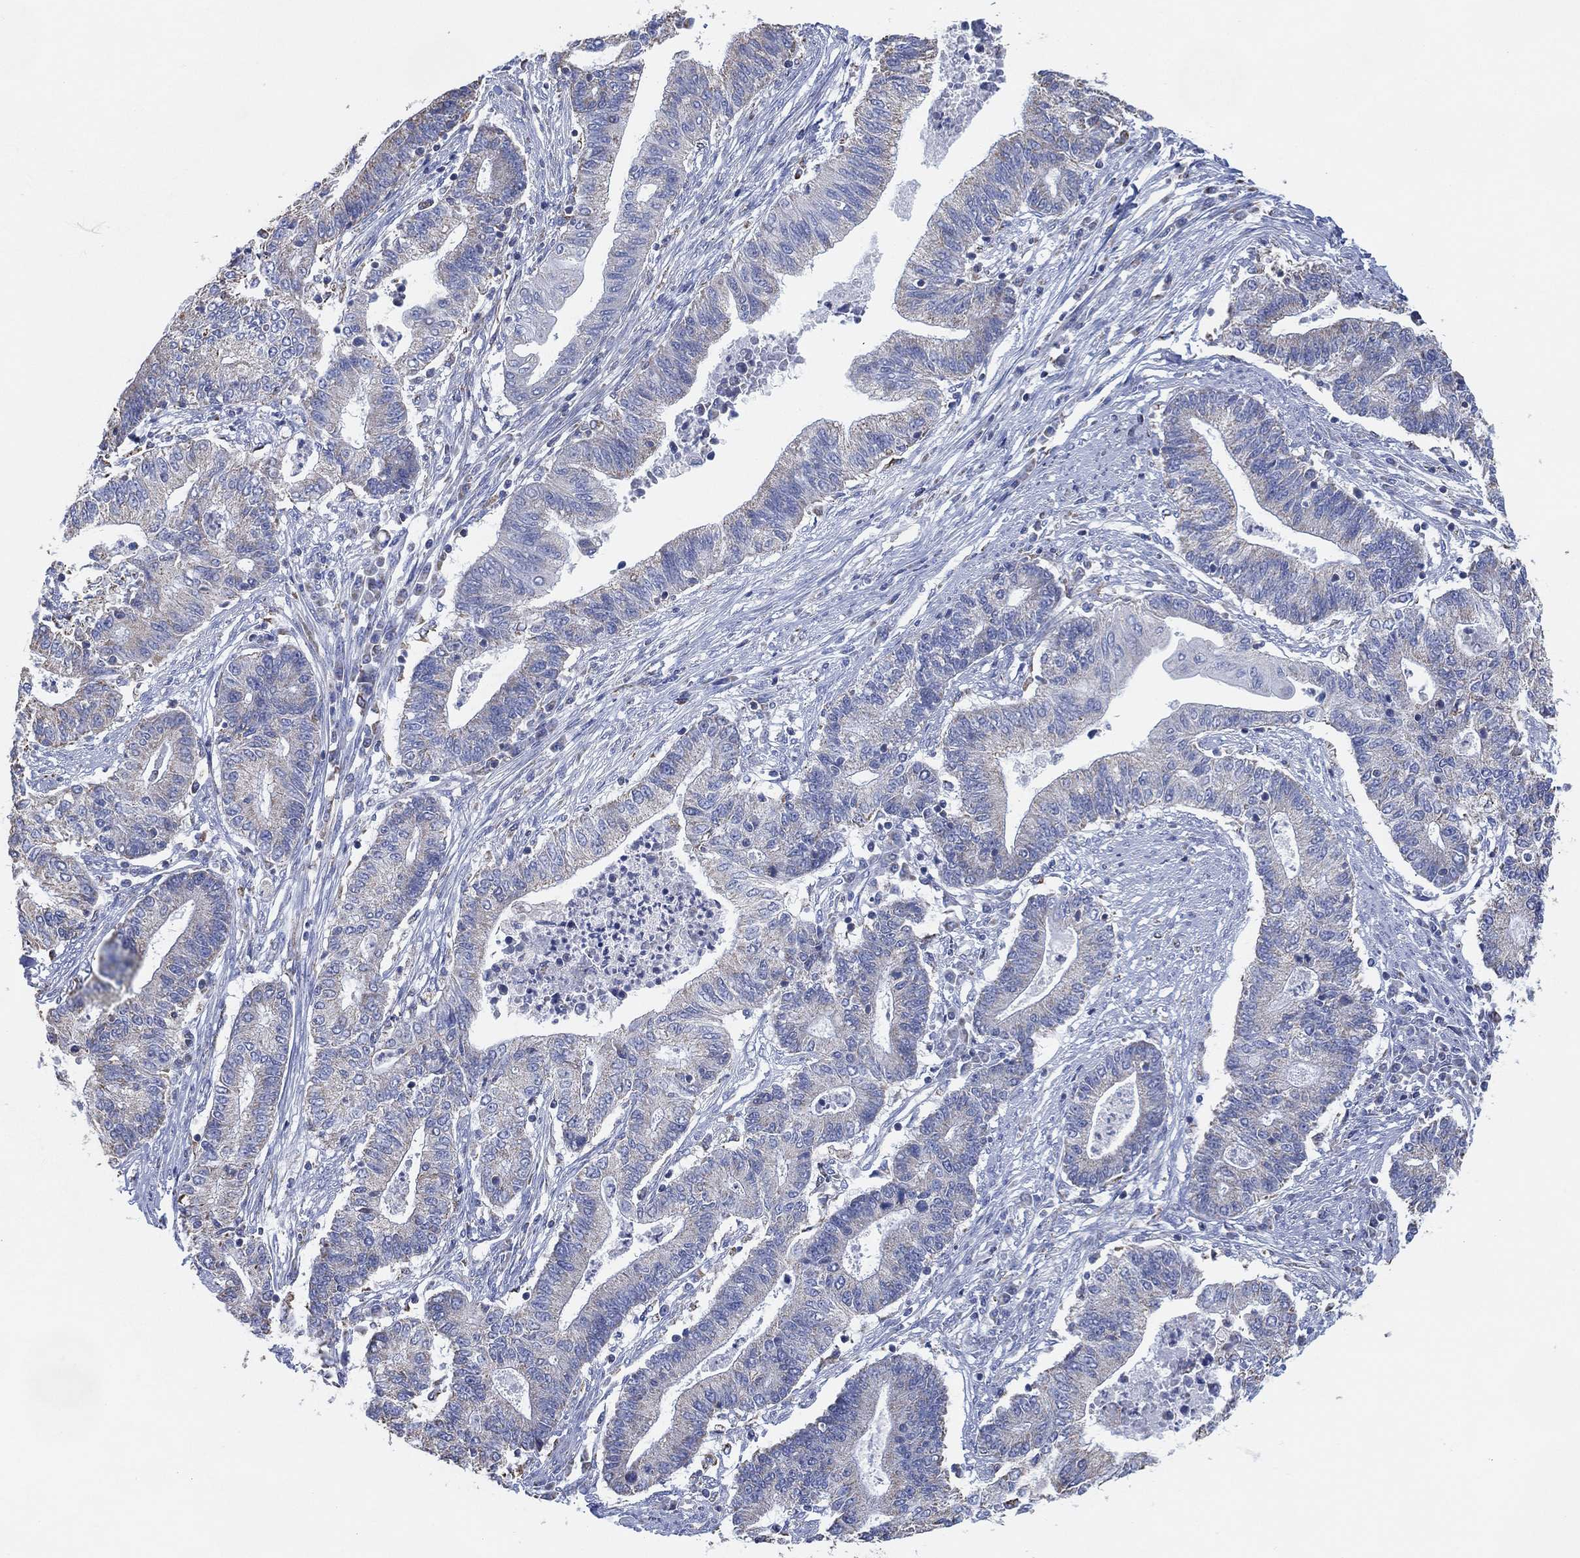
{"staining": {"intensity": "negative", "quantity": "none", "location": "none"}, "tissue": "endometrial cancer", "cell_type": "Tumor cells", "image_type": "cancer", "snomed": [{"axis": "morphology", "description": "Adenocarcinoma, NOS"}, {"axis": "topography", "description": "Uterus"}, {"axis": "topography", "description": "Endometrium"}], "caption": "DAB immunohistochemical staining of adenocarcinoma (endometrial) displays no significant staining in tumor cells.", "gene": "CFTR", "patient": {"sex": "female", "age": 54}}